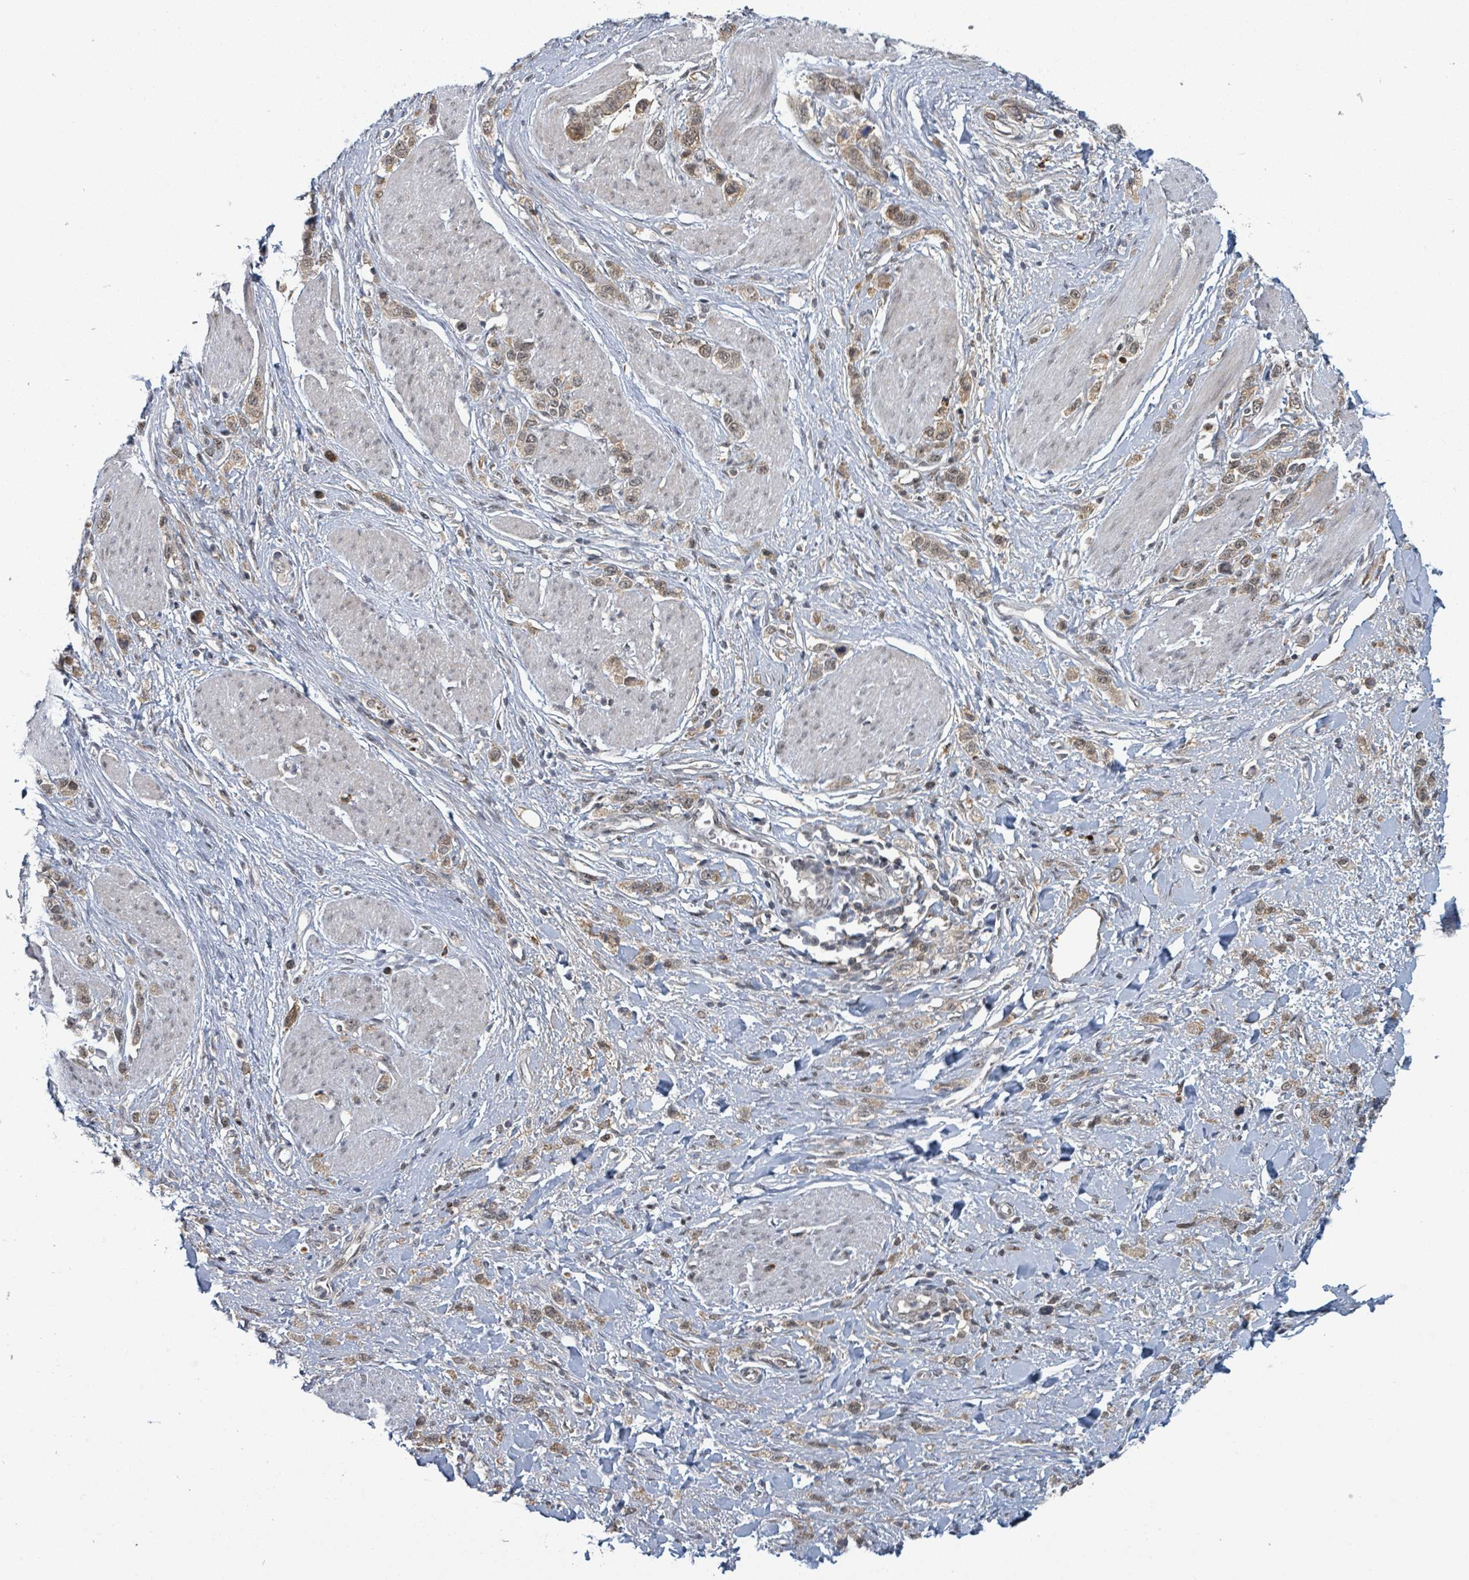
{"staining": {"intensity": "moderate", "quantity": ">75%", "location": "cytoplasmic/membranous,nuclear"}, "tissue": "stomach cancer", "cell_type": "Tumor cells", "image_type": "cancer", "snomed": [{"axis": "morphology", "description": "Adenocarcinoma, NOS"}, {"axis": "topography", "description": "Stomach"}], "caption": "Brown immunohistochemical staining in human stomach cancer (adenocarcinoma) shows moderate cytoplasmic/membranous and nuclear expression in about >75% of tumor cells. (IHC, brightfield microscopy, high magnification).", "gene": "GTF3C1", "patient": {"sex": "female", "age": 65}}